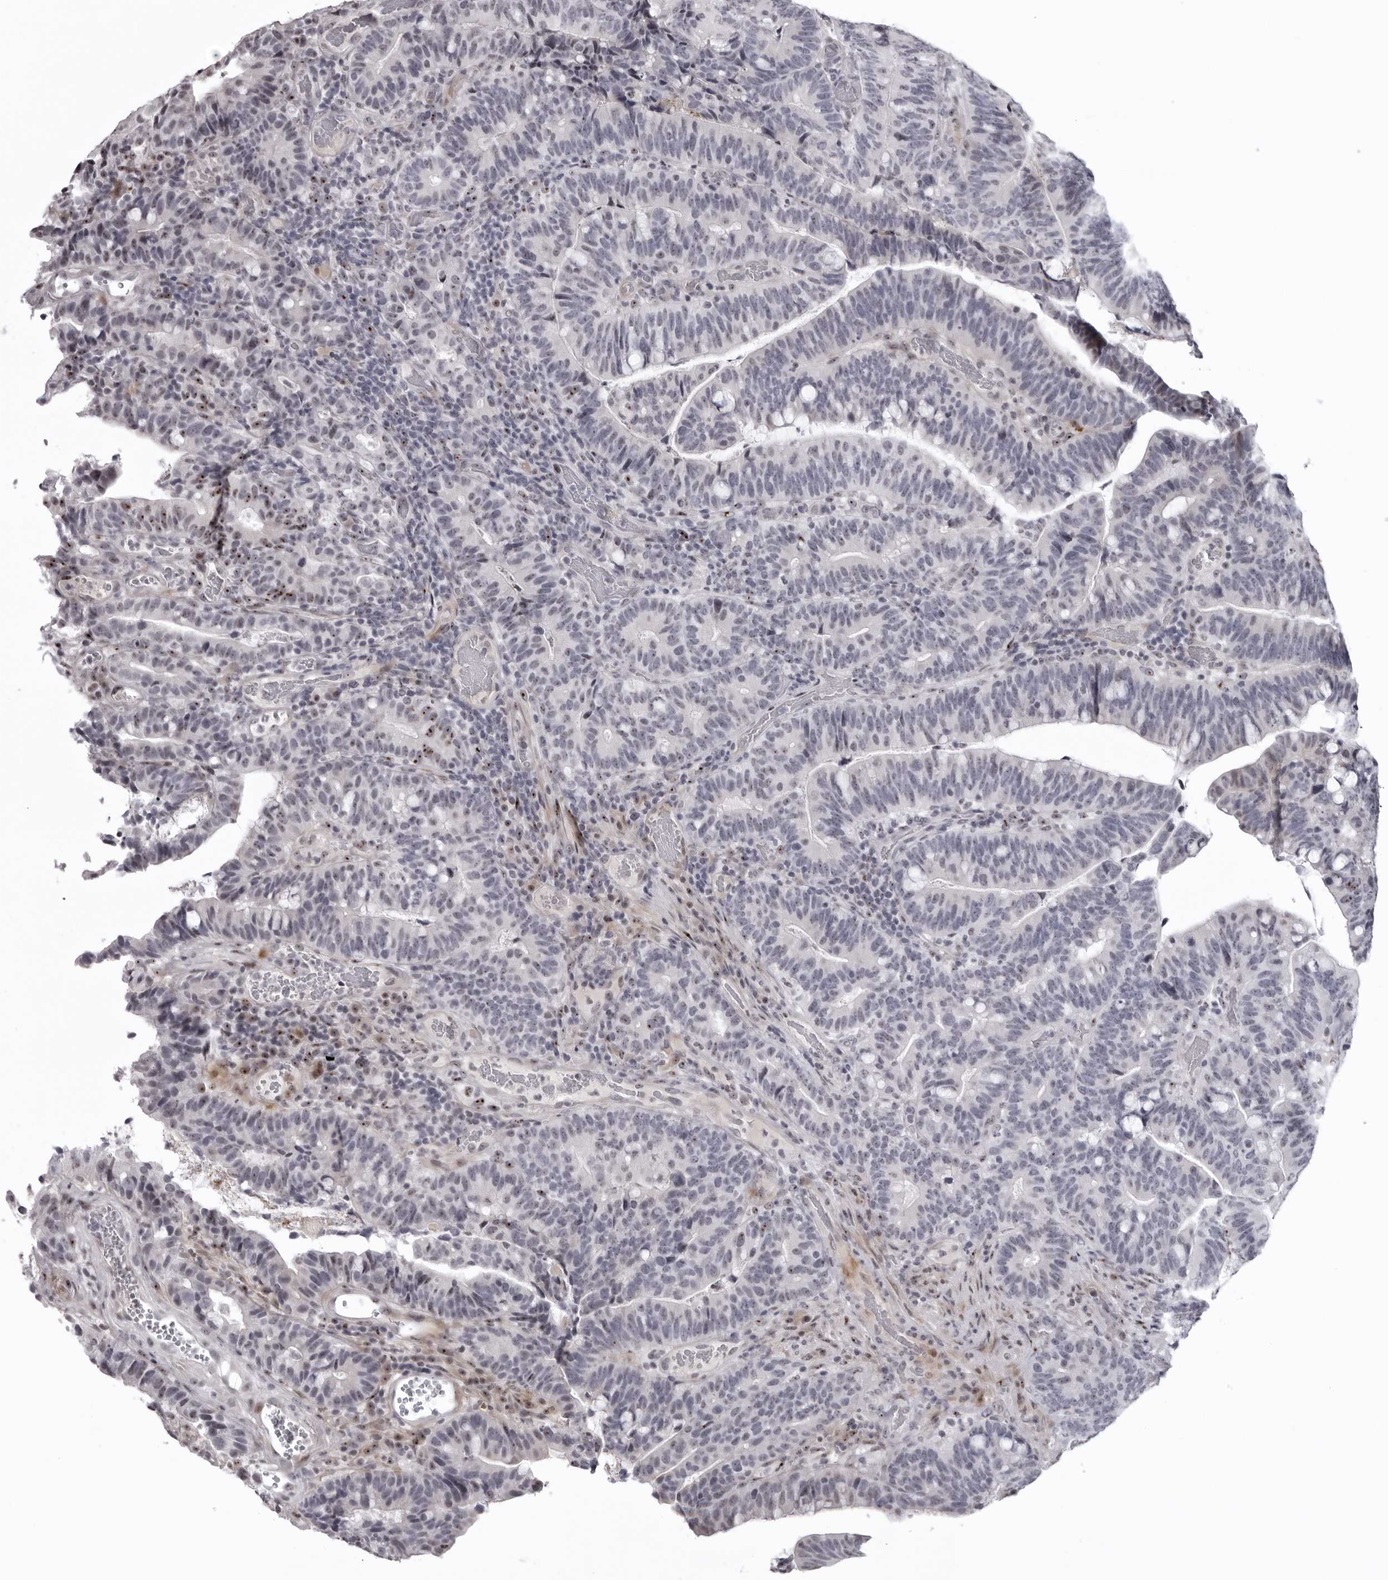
{"staining": {"intensity": "moderate", "quantity": "<25%", "location": "nuclear"}, "tissue": "colorectal cancer", "cell_type": "Tumor cells", "image_type": "cancer", "snomed": [{"axis": "morphology", "description": "Adenocarcinoma, NOS"}, {"axis": "topography", "description": "Colon"}], "caption": "The micrograph demonstrates immunohistochemical staining of colorectal adenocarcinoma. There is moderate nuclear positivity is present in about <25% of tumor cells.", "gene": "HELZ", "patient": {"sex": "female", "age": 66}}